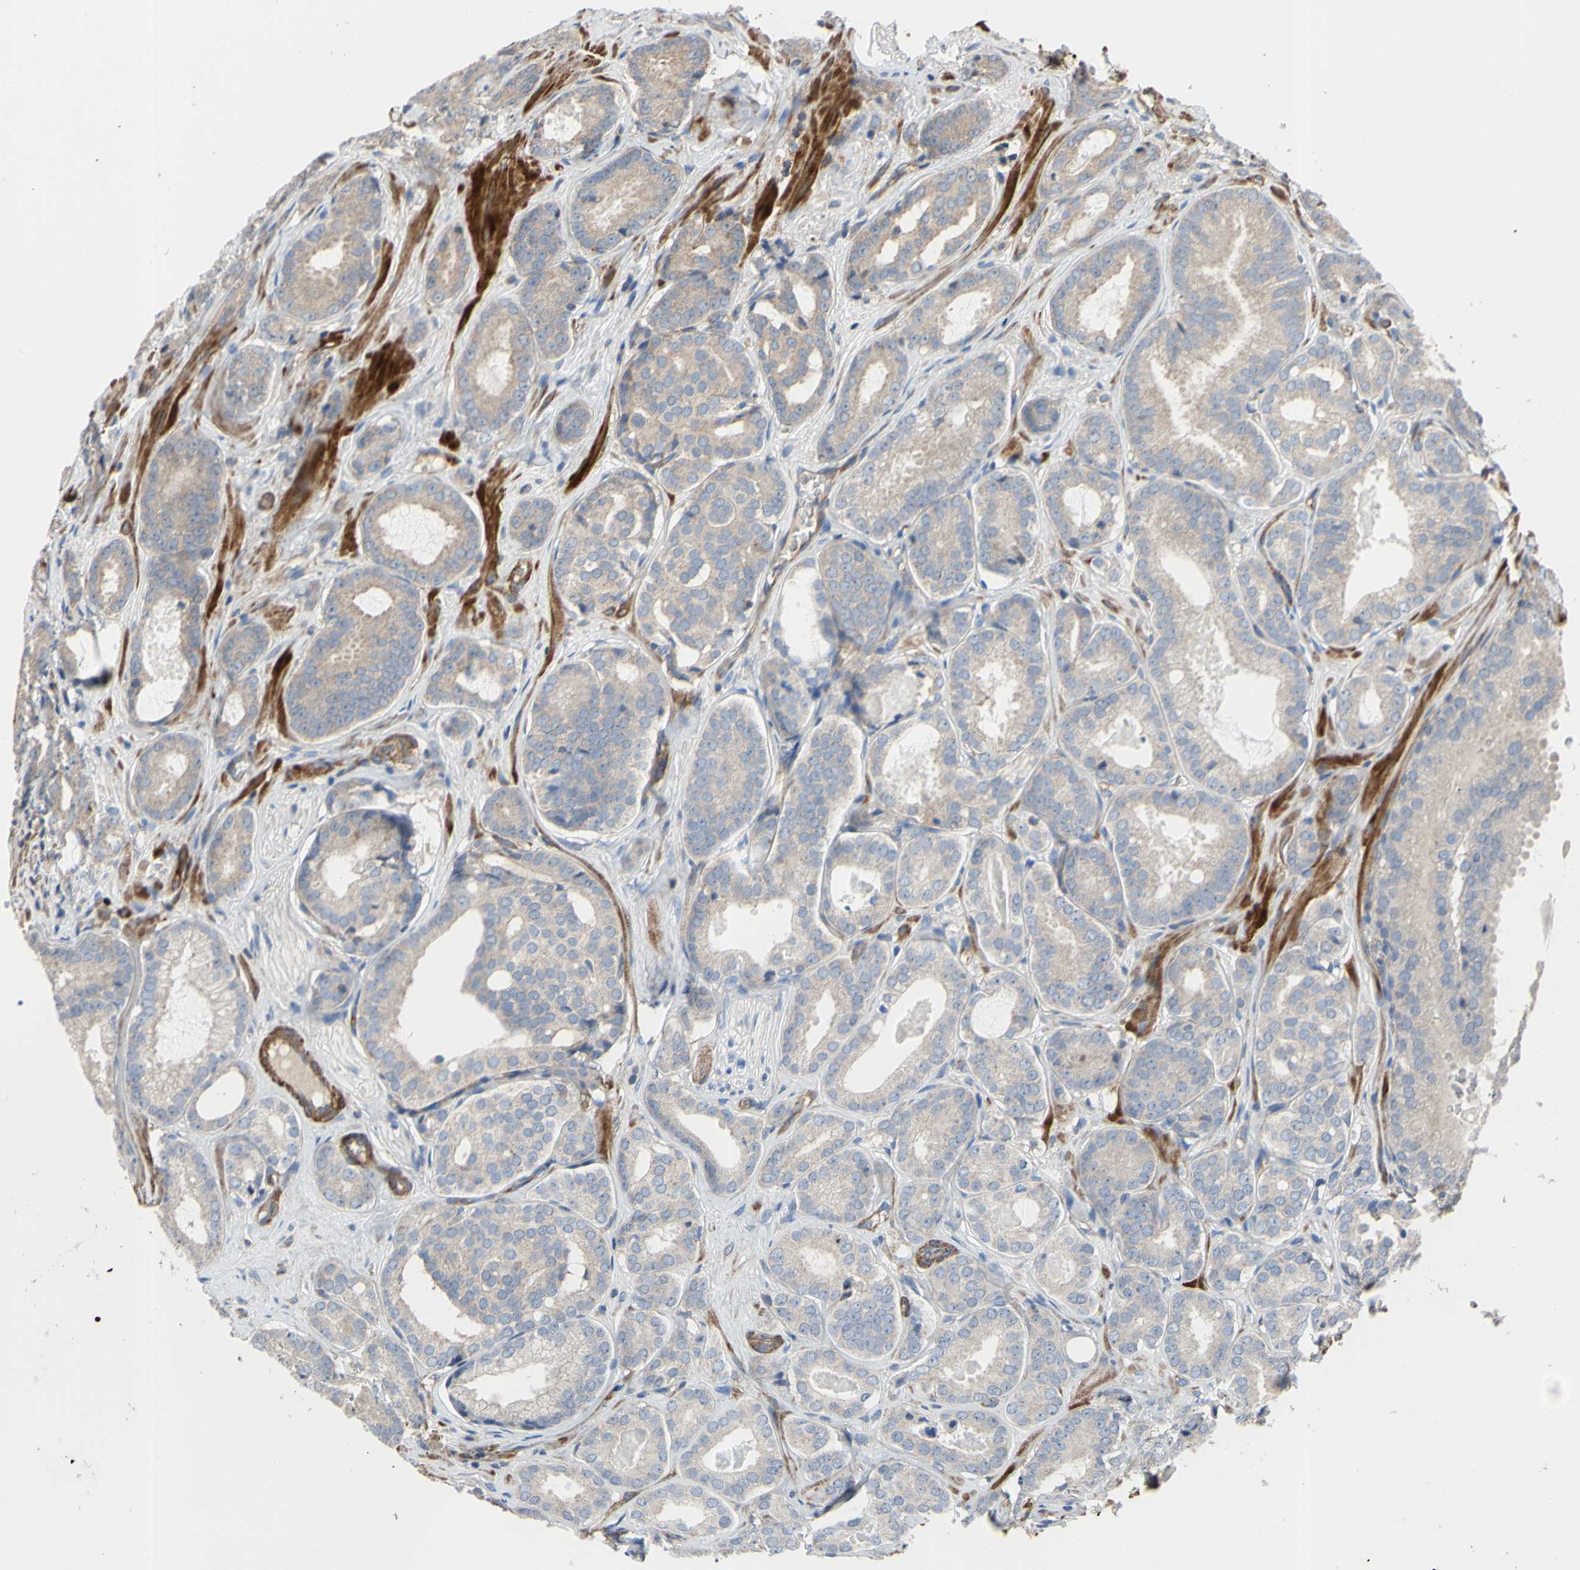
{"staining": {"intensity": "weak", "quantity": ">75%", "location": "cytoplasmic/membranous"}, "tissue": "prostate cancer", "cell_type": "Tumor cells", "image_type": "cancer", "snomed": [{"axis": "morphology", "description": "Adenocarcinoma, High grade"}, {"axis": "topography", "description": "Prostate"}], "caption": "Immunohistochemical staining of human prostate cancer displays weak cytoplasmic/membranous protein expression in about >75% of tumor cells.", "gene": "BECN1", "patient": {"sex": "male", "age": 64}}